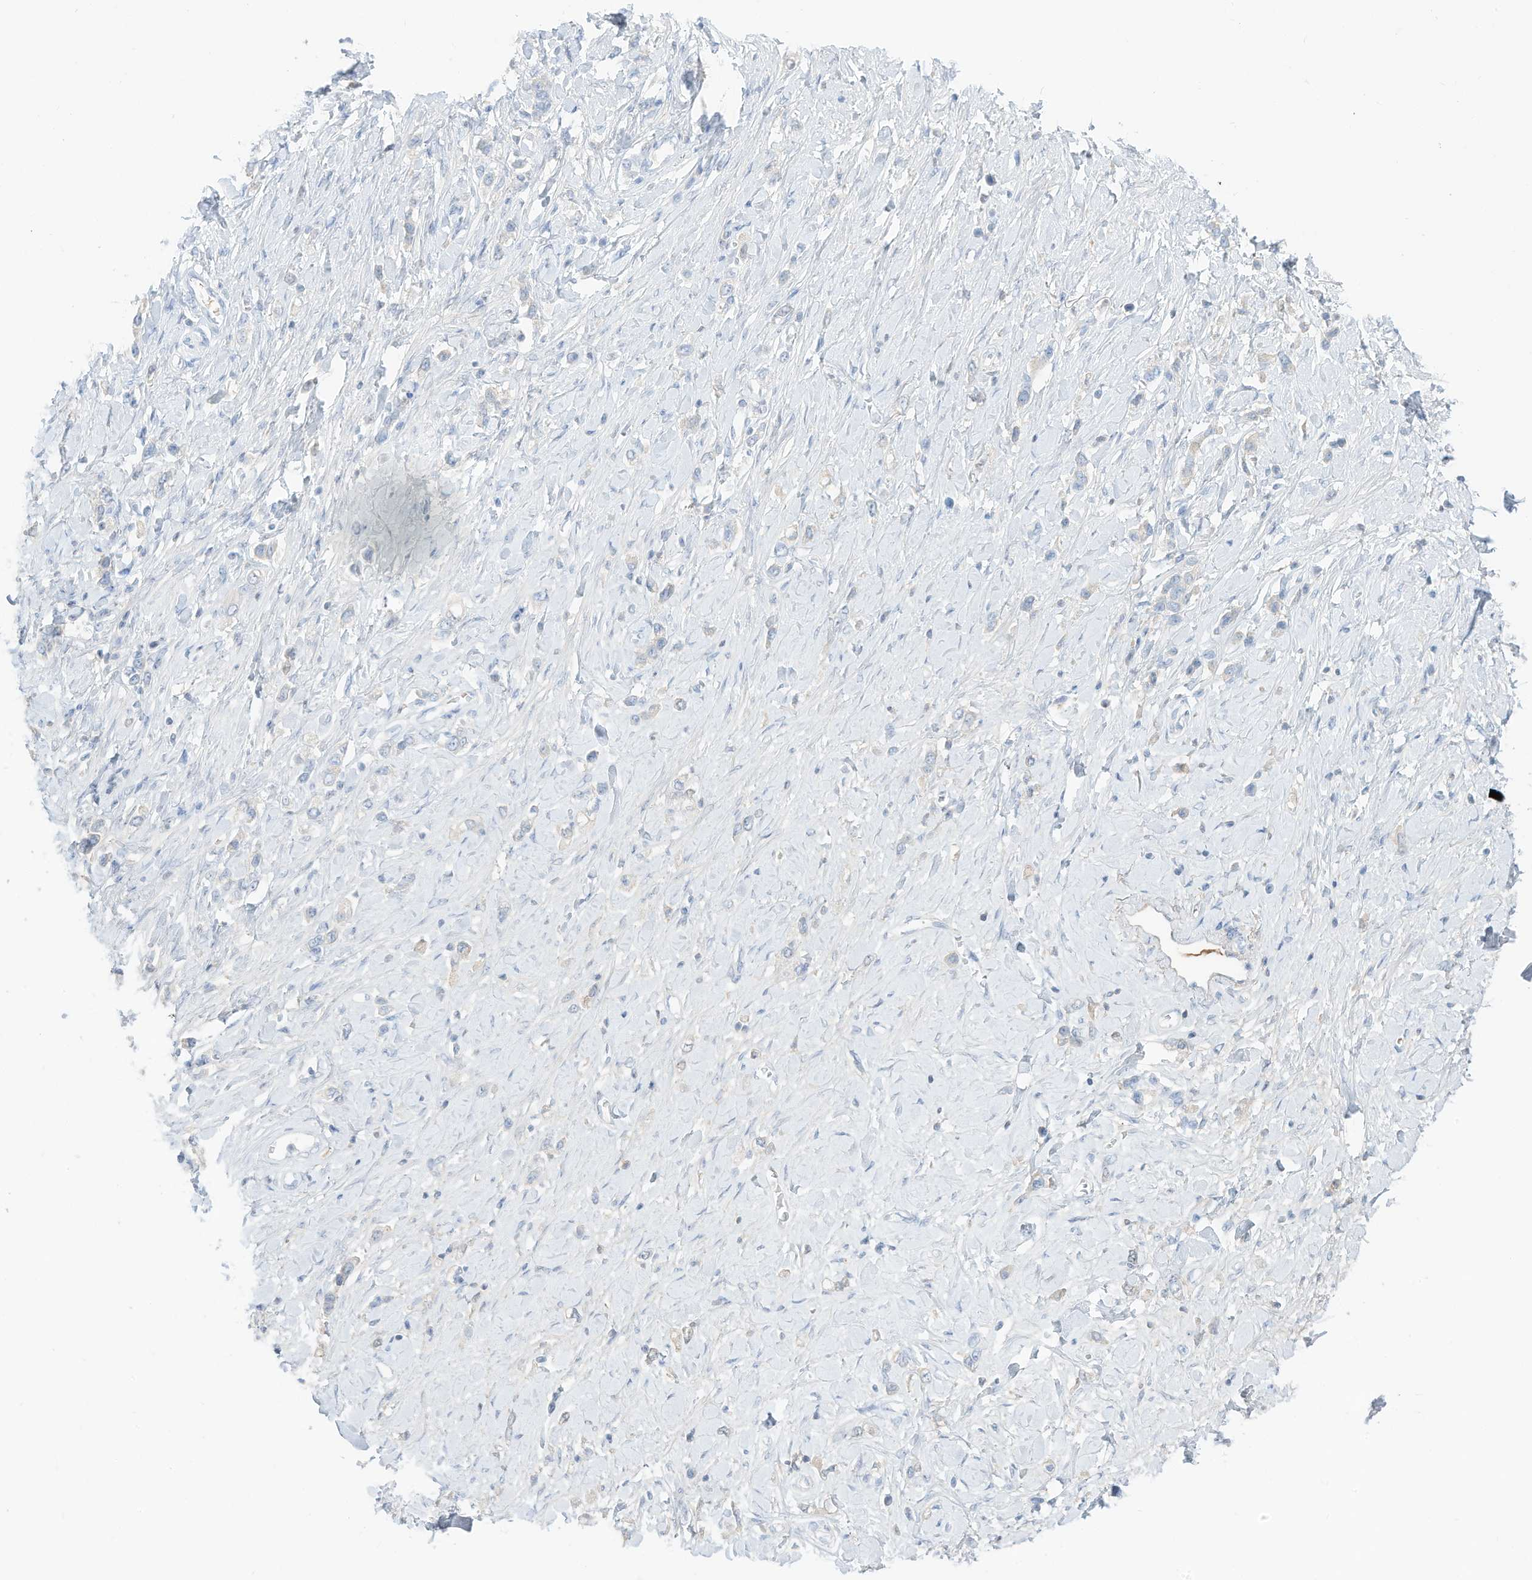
{"staining": {"intensity": "negative", "quantity": "none", "location": "none"}, "tissue": "stomach cancer", "cell_type": "Tumor cells", "image_type": "cancer", "snomed": [{"axis": "morphology", "description": "Normal tissue, NOS"}, {"axis": "morphology", "description": "Adenocarcinoma, NOS"}, {"axis": "topography", "description": "Stomach, upper"}, {"axis": "topography", "description": "Stomach"}], "caption": "Image shows no significant protein staining in tumor cells of stomach cancer (adenocarcinoma).", "gene": "HSD17B13", "patient": {"sex": "female", "age": 65}}